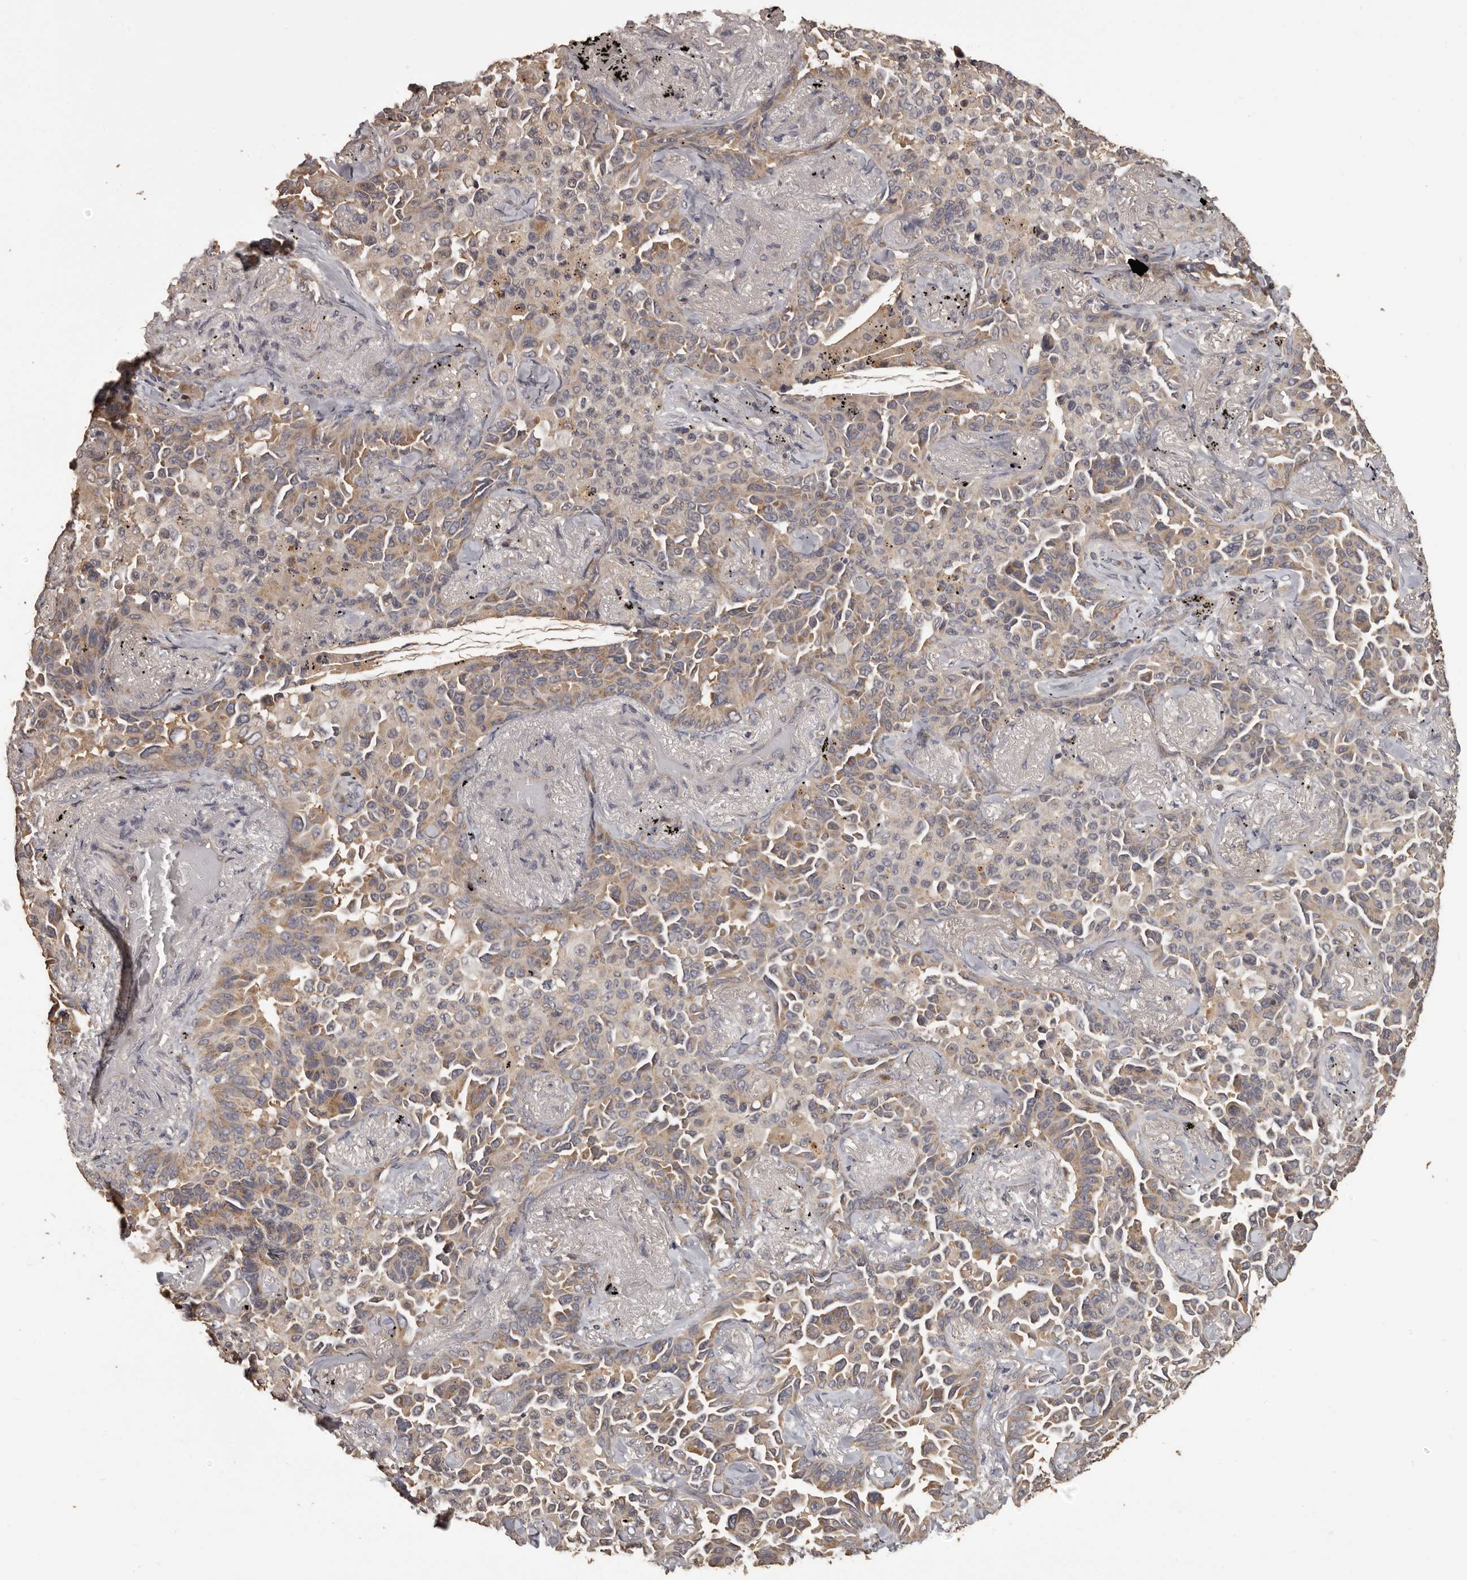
{"staining": {"intensity": "moderate", "quantity": "25%-75%", "location": "cytoplasmic/membranous"}, "tissue": "lung cancer", "cell_type": "Tumor cells", "image_type": "cancer", "snomed": [{"axis": "morphology", "description": "Adenocarcinoma, NOS"}, {"axis": "topography", "description": "Lung"}], "caption": "Human adenocarcinoma (lung) stained with a protein marker exhibits moderate staining in tumor cells.", "gene": "MGAT5", "patient": {"sex": "female", "age": 67}}